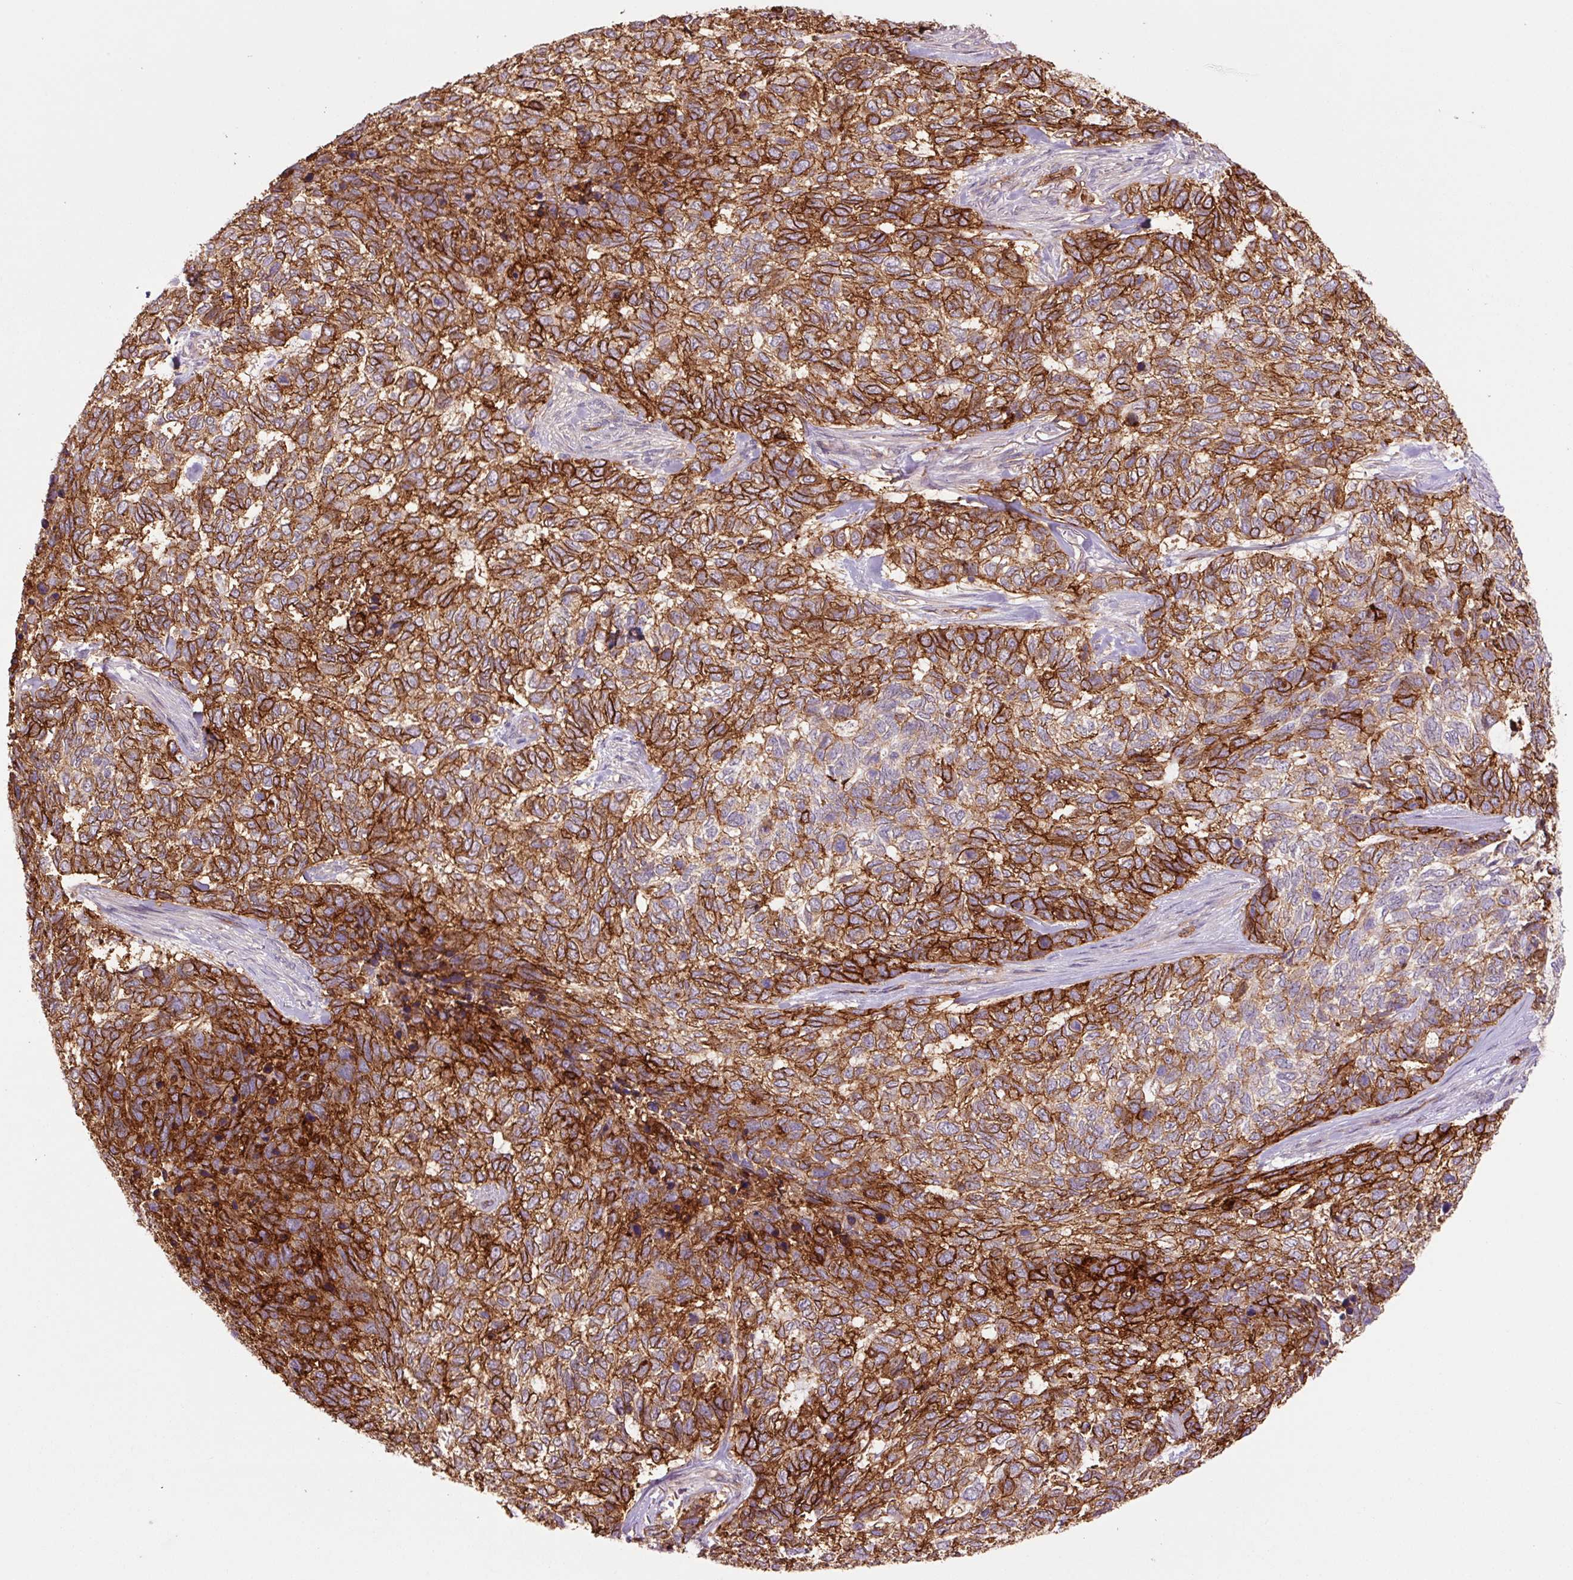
{"staining": {"intensity": "strong", "quantity": ">75%", "location": "cytoplasmic/membranous"}, "tissue": "skin cancer", "cell_type": "Tumor cells", "image_type": "cancer", "snomed": [{"axis": "morphology", "description": "Basal cell carcinoma"}, {"axis": "topography", "description": "Skin"}], "caption": "Immunohistochemical staining of skin cancer (basal cell carcinoma) demonstrates strong cytoplasmic/membranous protein expression in approximately >75% of tumor cells.", "gene": "SLC1A4", "patient": {"sex": "female", "age": 65}}